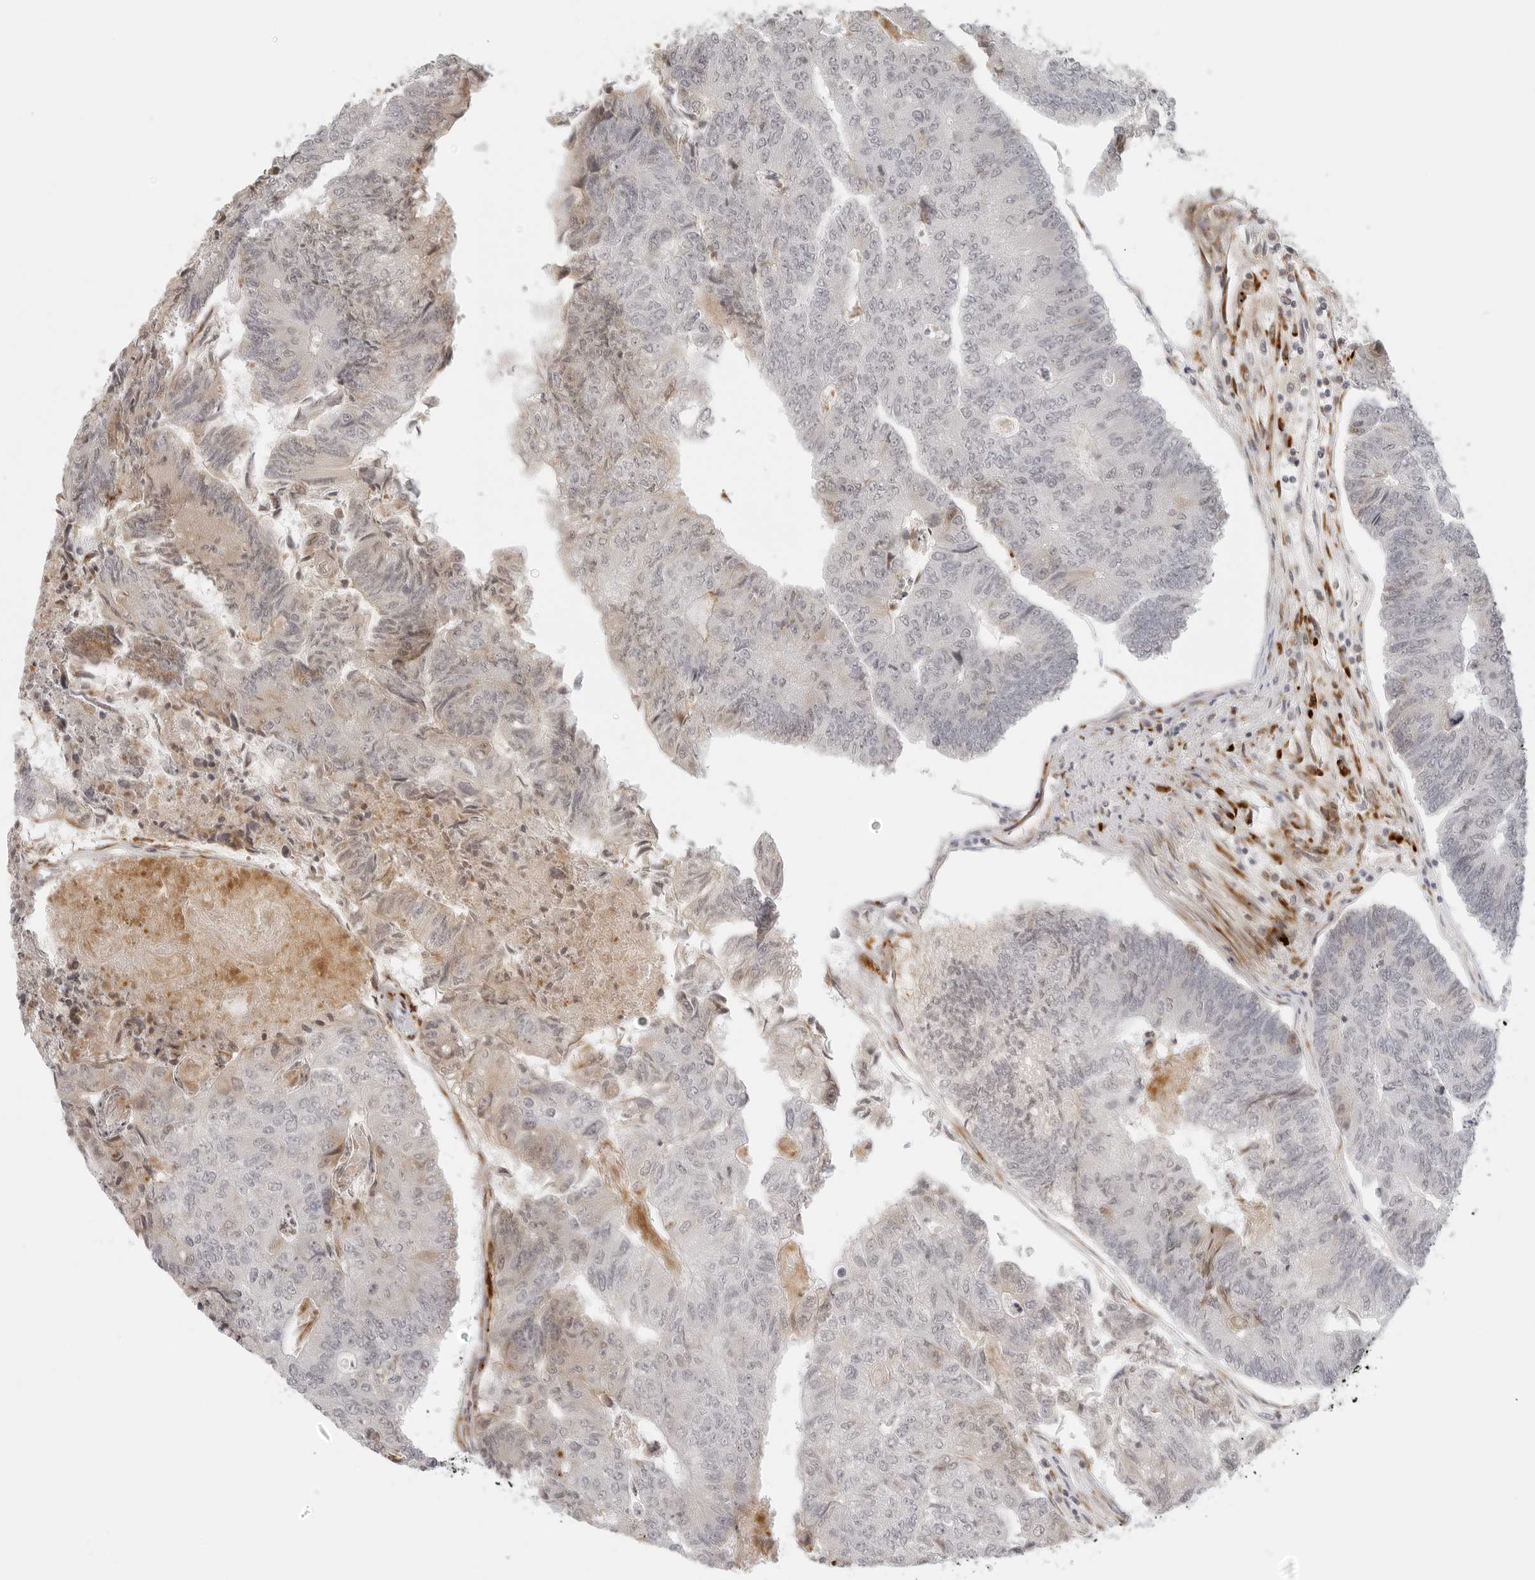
{"staining": {"intensity": "weak", "quantity": "<25%", "location": "nuclear"}, "tissue": "colorectal cancer", "cell_type": "Tumor cells", "image_type": "cancer", "snomed": [{"axis": "morphology", "description": "Adenocarcinoma, NOS"}, {"axis": "topography", "description": "Colon"}], "caption": "Tumor cells are negative for brown protein staining in colorectal cancer.", "gene": "ZNF678", "patient": {"sex": "female", "age": 67}}